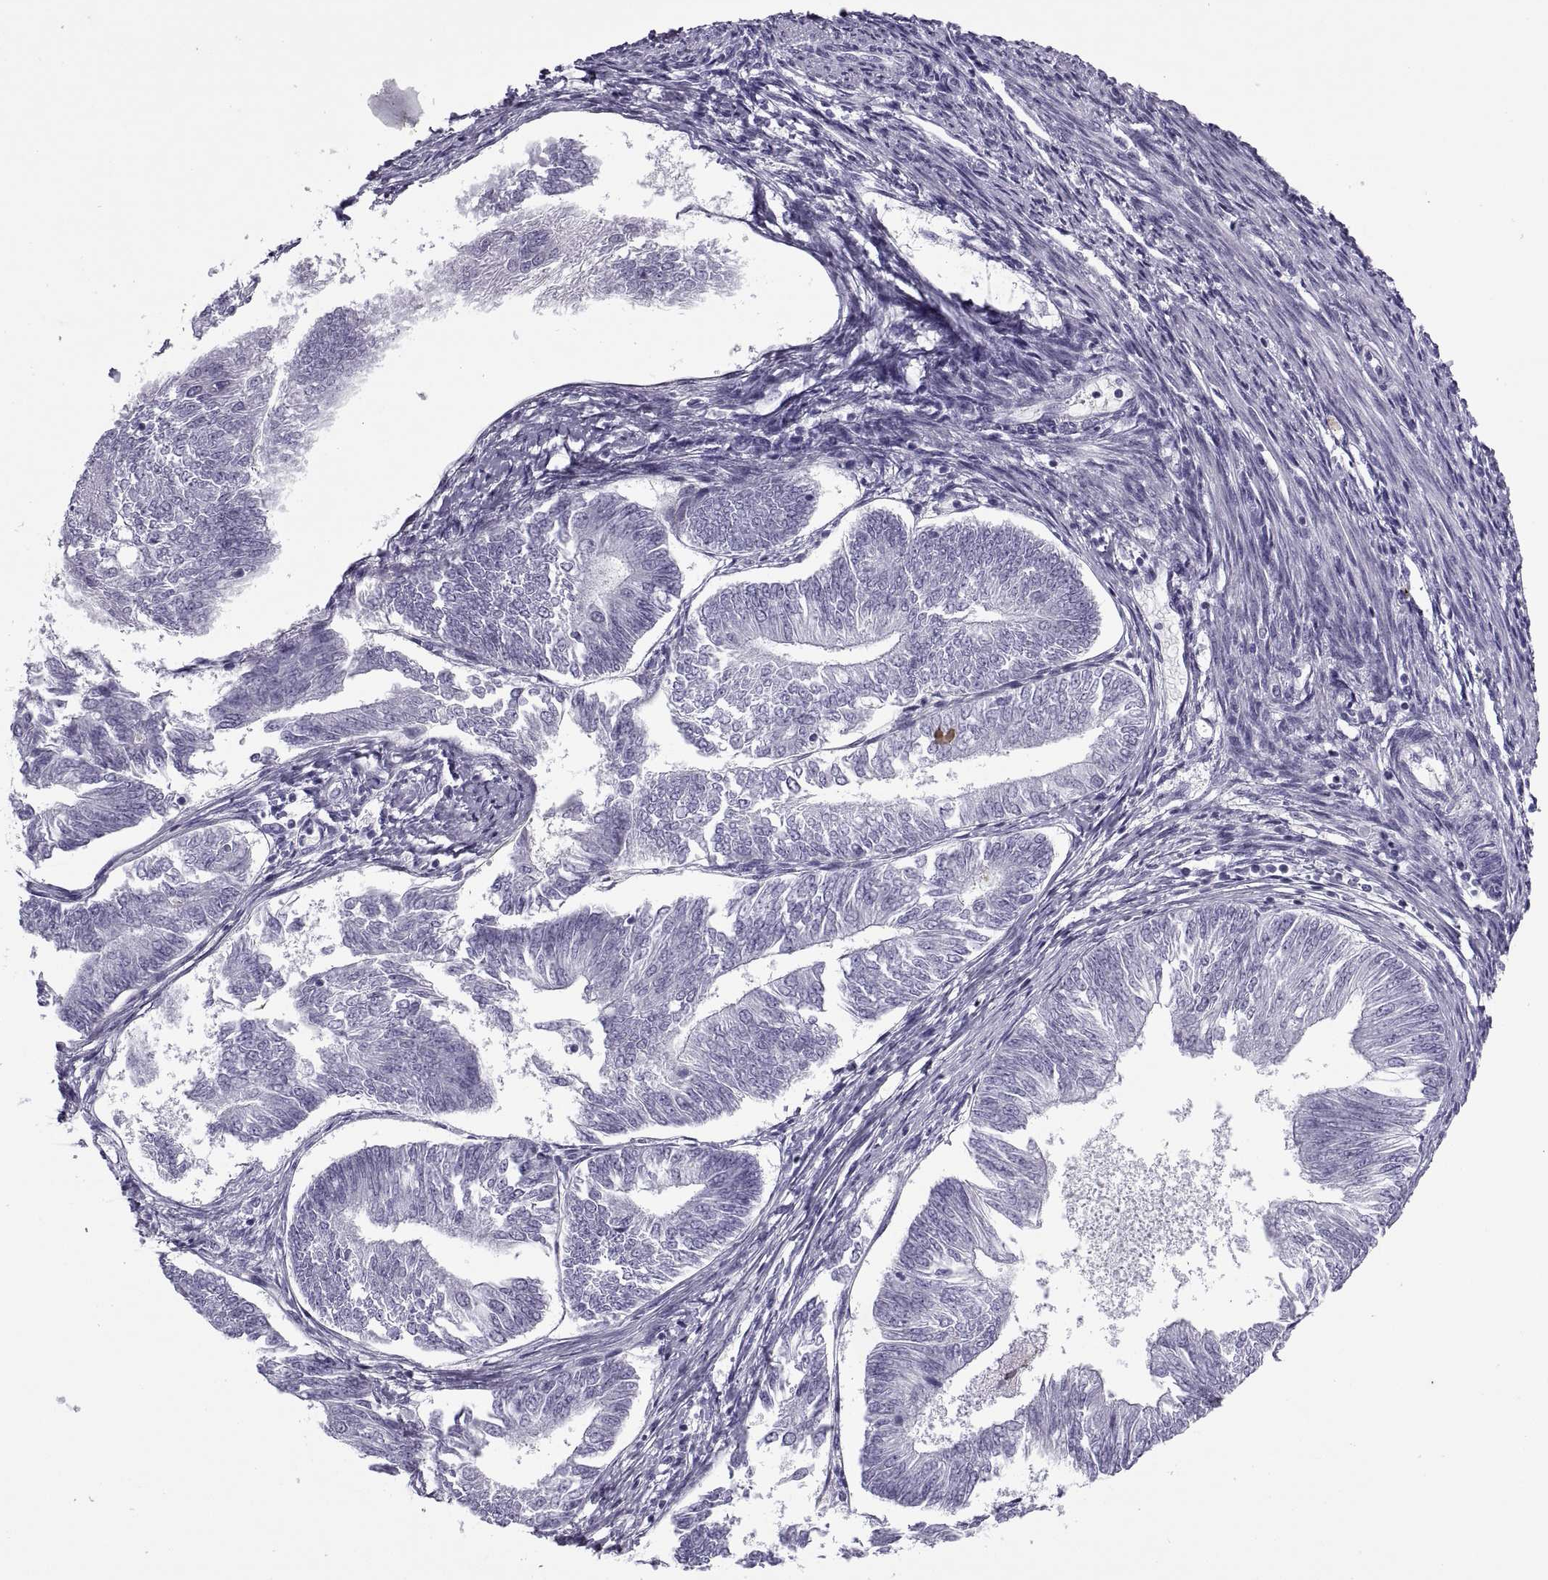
{"staining": {"intensity": "negative", "quantity": "none", "location": "none"}, "tissue": "endometrial cancer", "cell_type": "Tumor cells", "image_type": "cancer", "snomed": [{"axis": "morphology", "description": "Adenocarcinoma, NOS"}, {"axis": "topography", "description": "Endometrium"}], "caption": "The photomicrograph demonstrates no staining of tumor cells in adenocarcinoma (endometrial).", "gene": "RLBP1", "patient": {"sex": "female", "age": 58}}